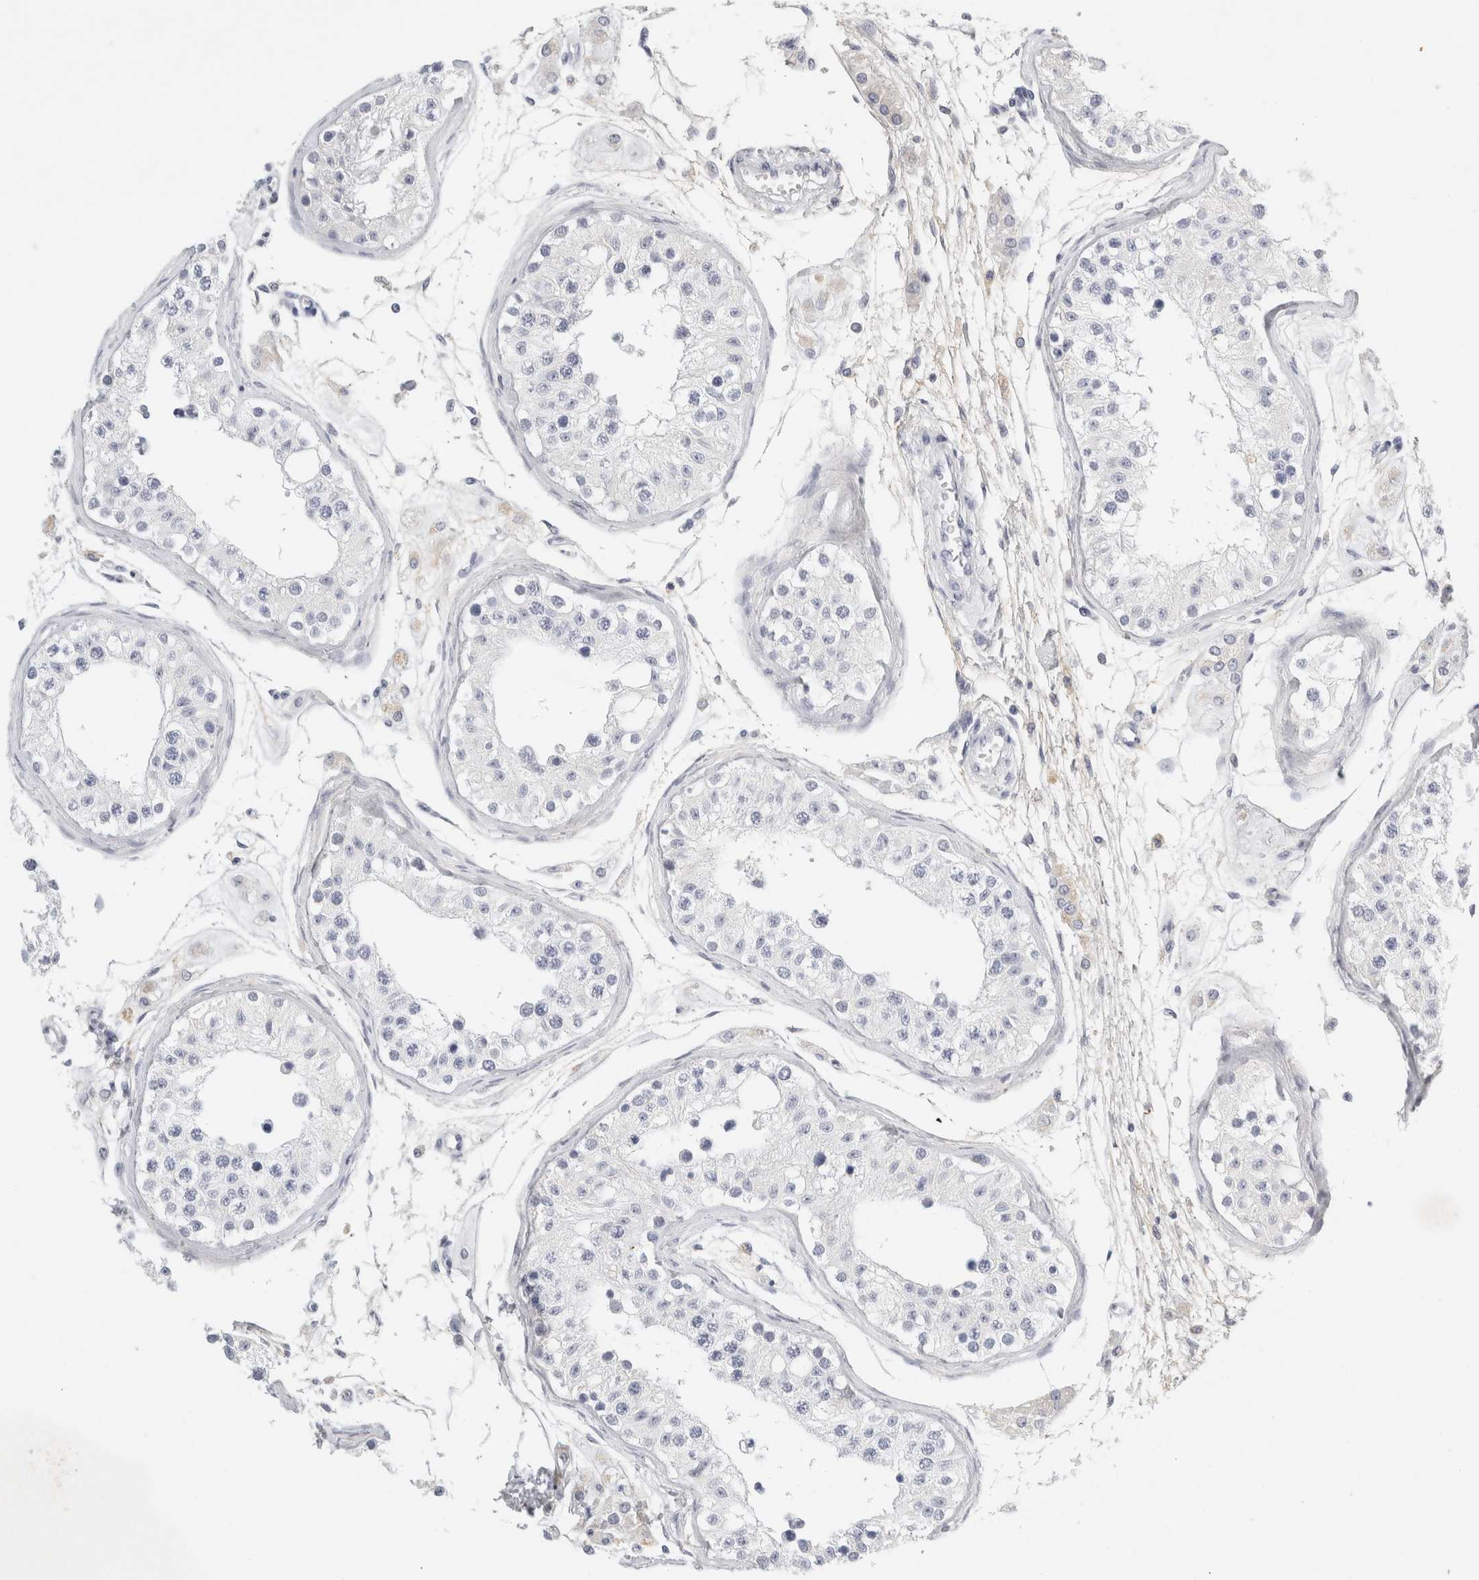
{"staining": {"intensity": "negative", "quantity": "none", "location": "none"}, "tissue": "testis", "cell_type": "Cells in seminiferous ducts", "image_type": "normal", "snomed": [{"axis": "morphology", "description": "Normal tissue, NOS"}, {"axis": "morphology", "description": "Adenocarcinoma, metastatic, NOS"}, {"axis": "topography", "description": "Testis"}], "caption": "A micrograph of testis stained for a protein exhibits no brown staining in cells in seminiferous ducts. Nuclei are stained in blue.", "gene": "FGL2", "patient": {"sex": "male", "age": 26}}